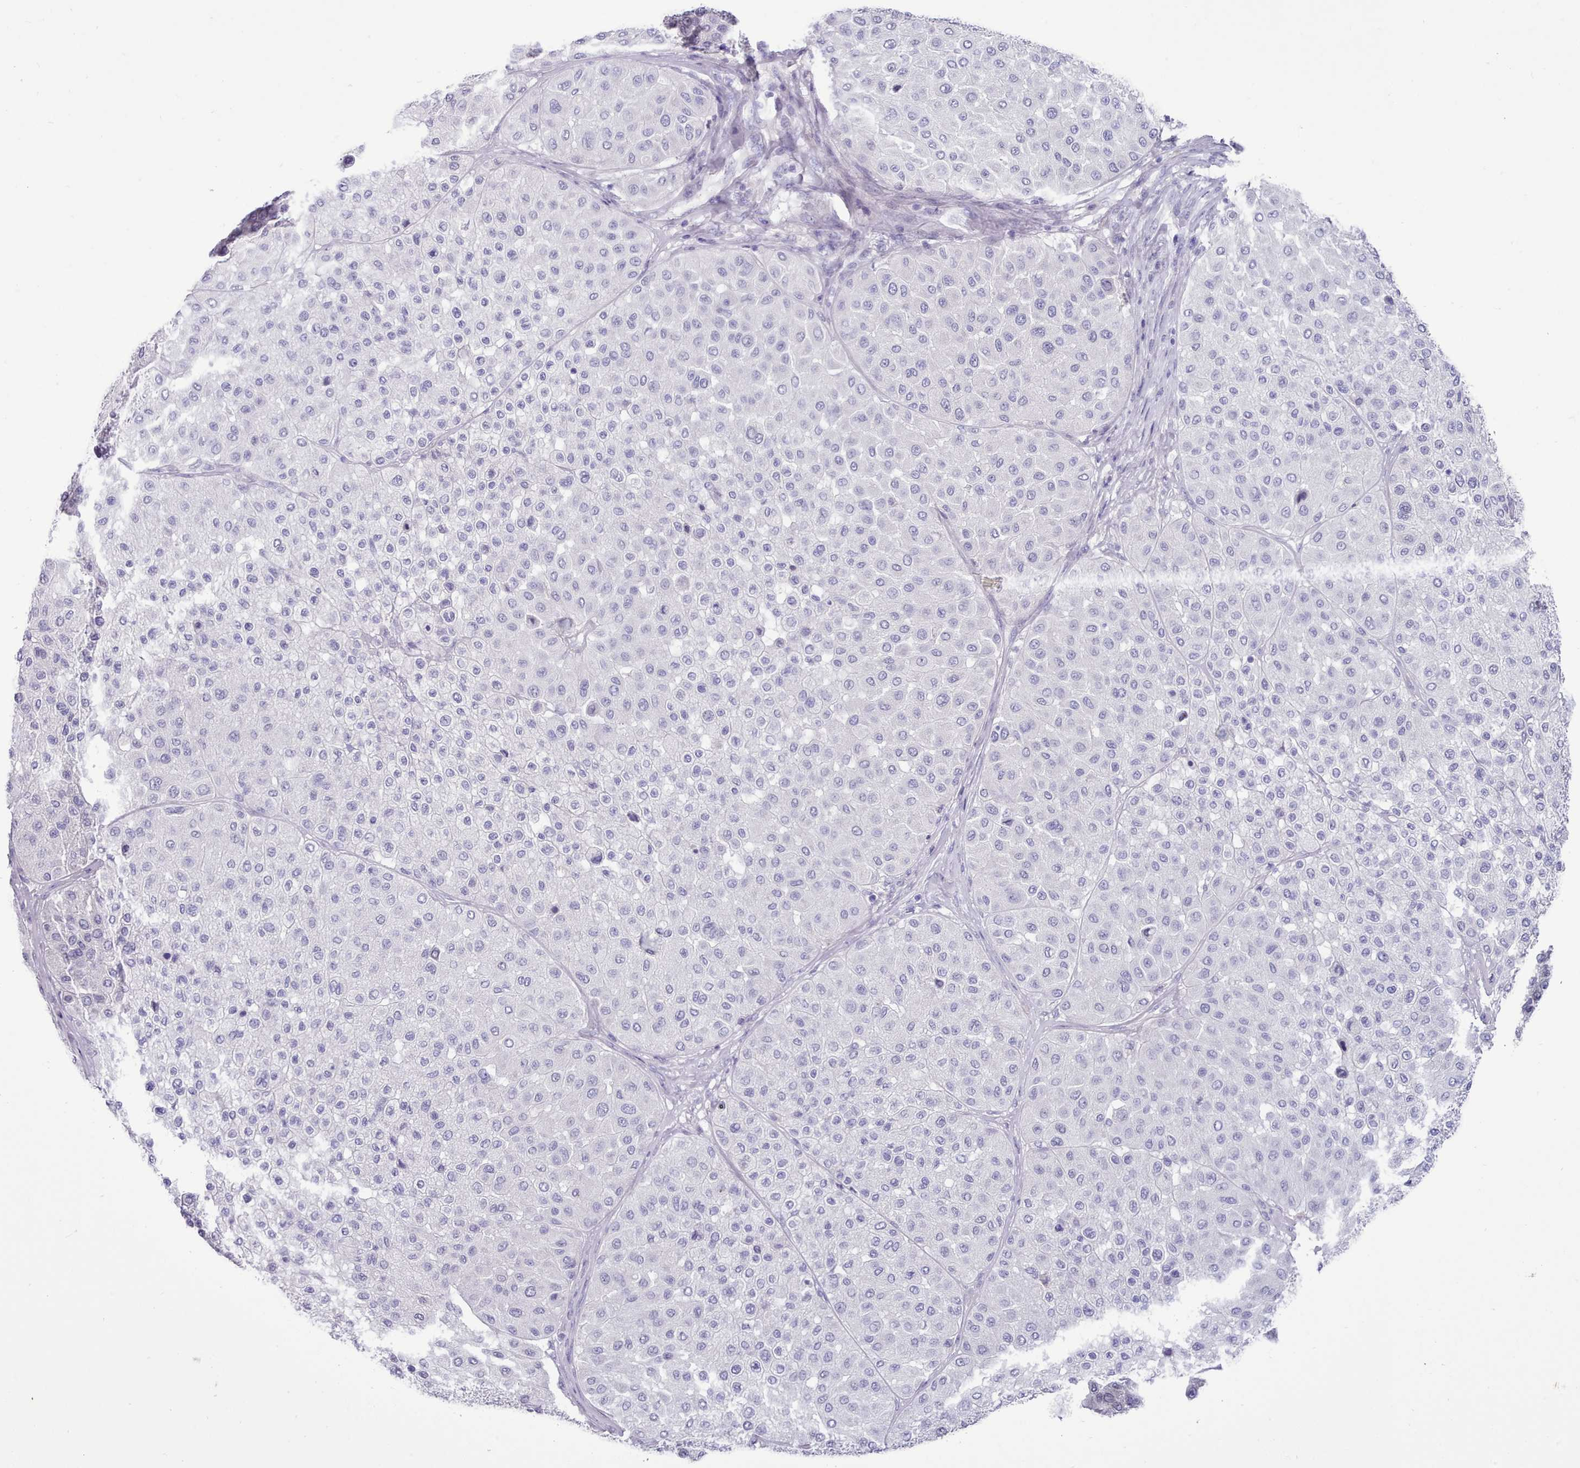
{"staining": {"intensity": "negative", "quantity": "none", "location": "none"}, "tissue": "melanoma", "cell_type": "Tumor cells", "image_type": "cancer", "snomed": [{"axis": "morphology", "description": "Malignant melanoma, Metastatic site"}, {"axis": "topography", "description": "Smooth muscle"}], "caption": "Immunohistochemistry (IHC) photomicrograph of malignant melanoma (metastatic site) stained for a protein (brown), which exhibits no expression in tumor cells.", "gene": "TMEM253", "patient": {"sex": "male", "age": 41}}